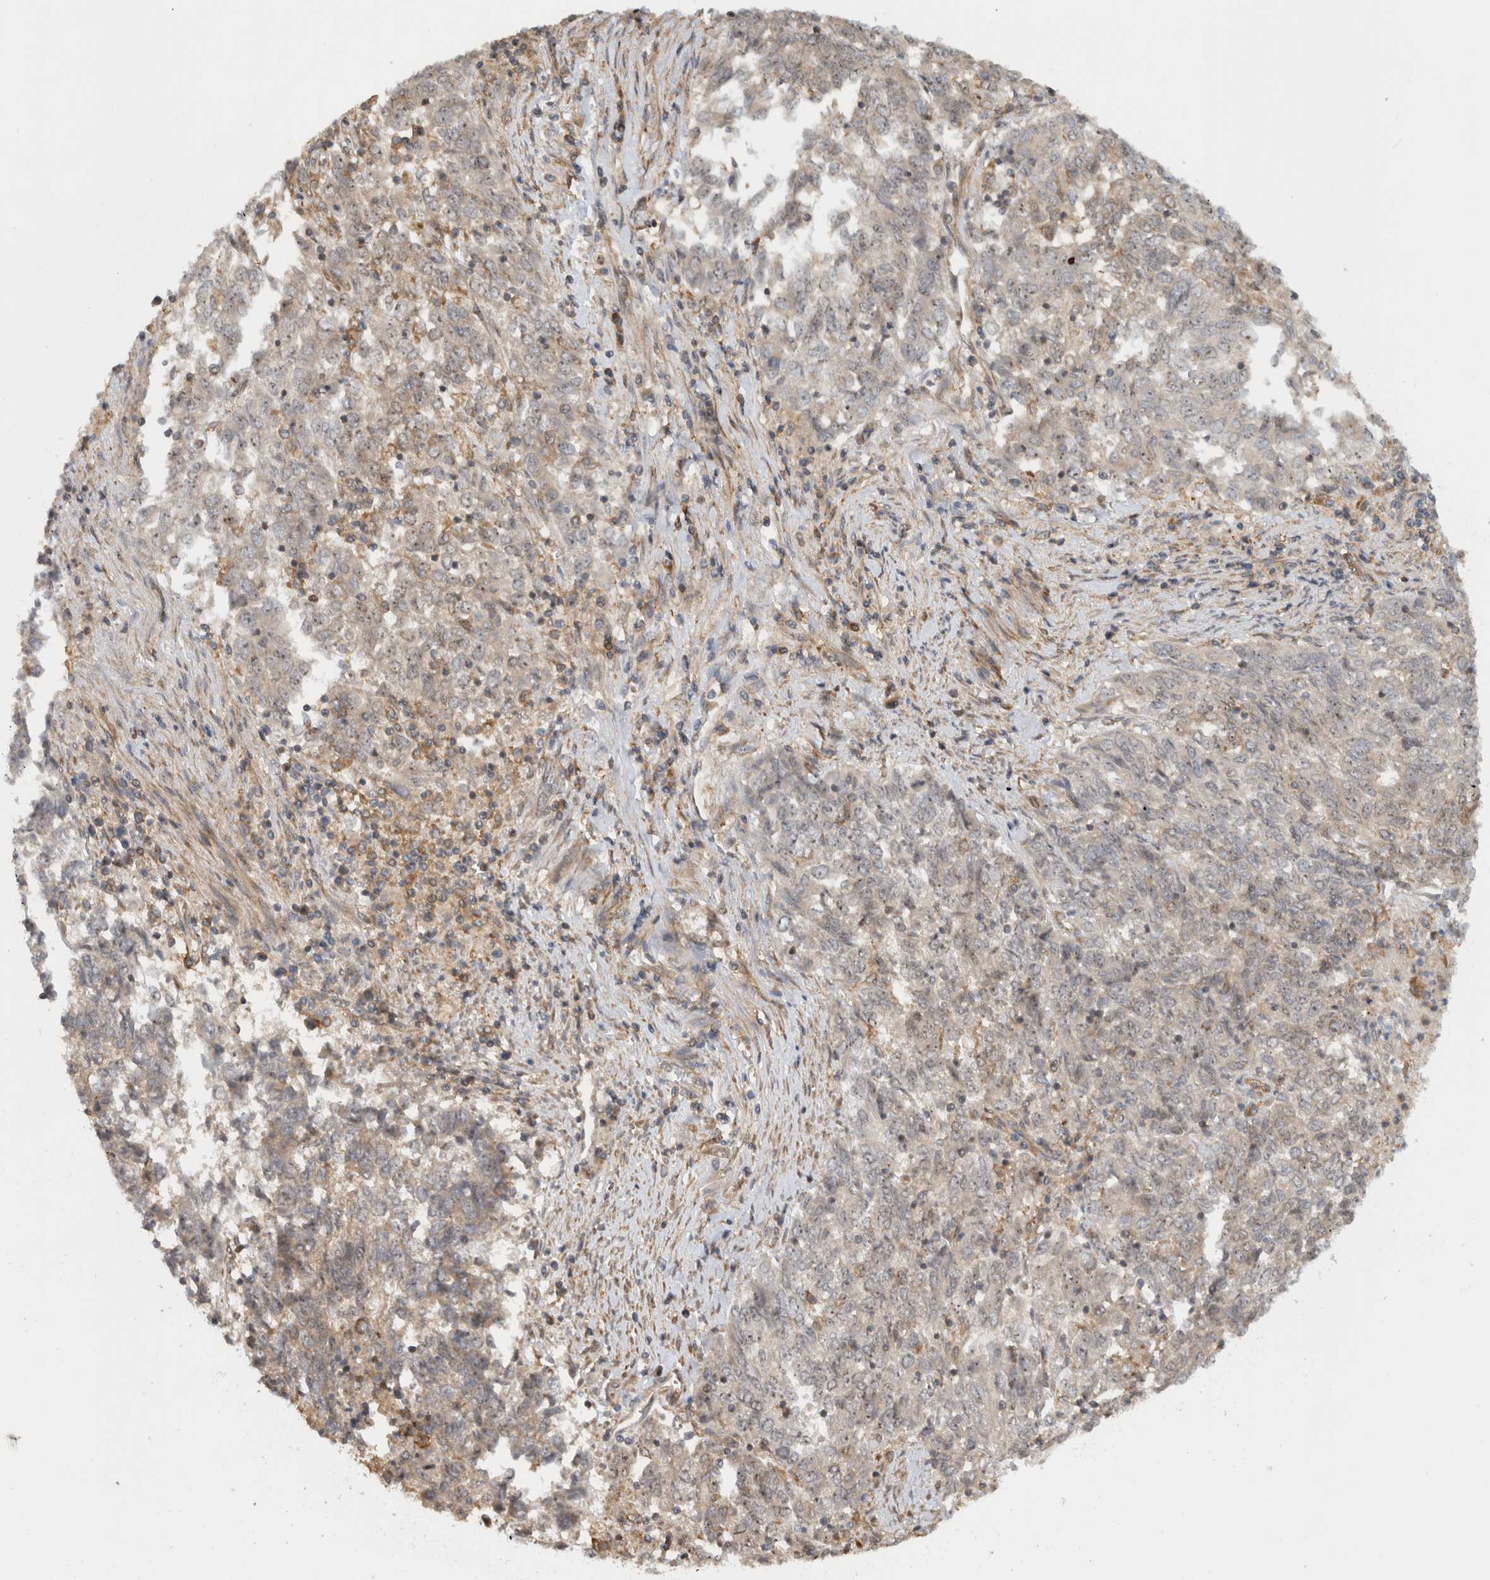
{"staining": {"intensity": "weak", "quantity": "<25%", "location": "nuclear"}, "tissue": "endometrial cancer", "cell_type": "Tumor cells", "image_type": "cancer", "snomed": [{"axis": "morphology", "description": "Adenocarcinoma, NOS"}, {"axis": "topography", "description": "Endometrium"}], "caption": "Endometrial cancer (adenocarcinoma) was stained to show a protein in brown. There is no significant positivity in tumor cells.", "gene": "WASF2", "patient": {"sex": "female", "age": 80}}